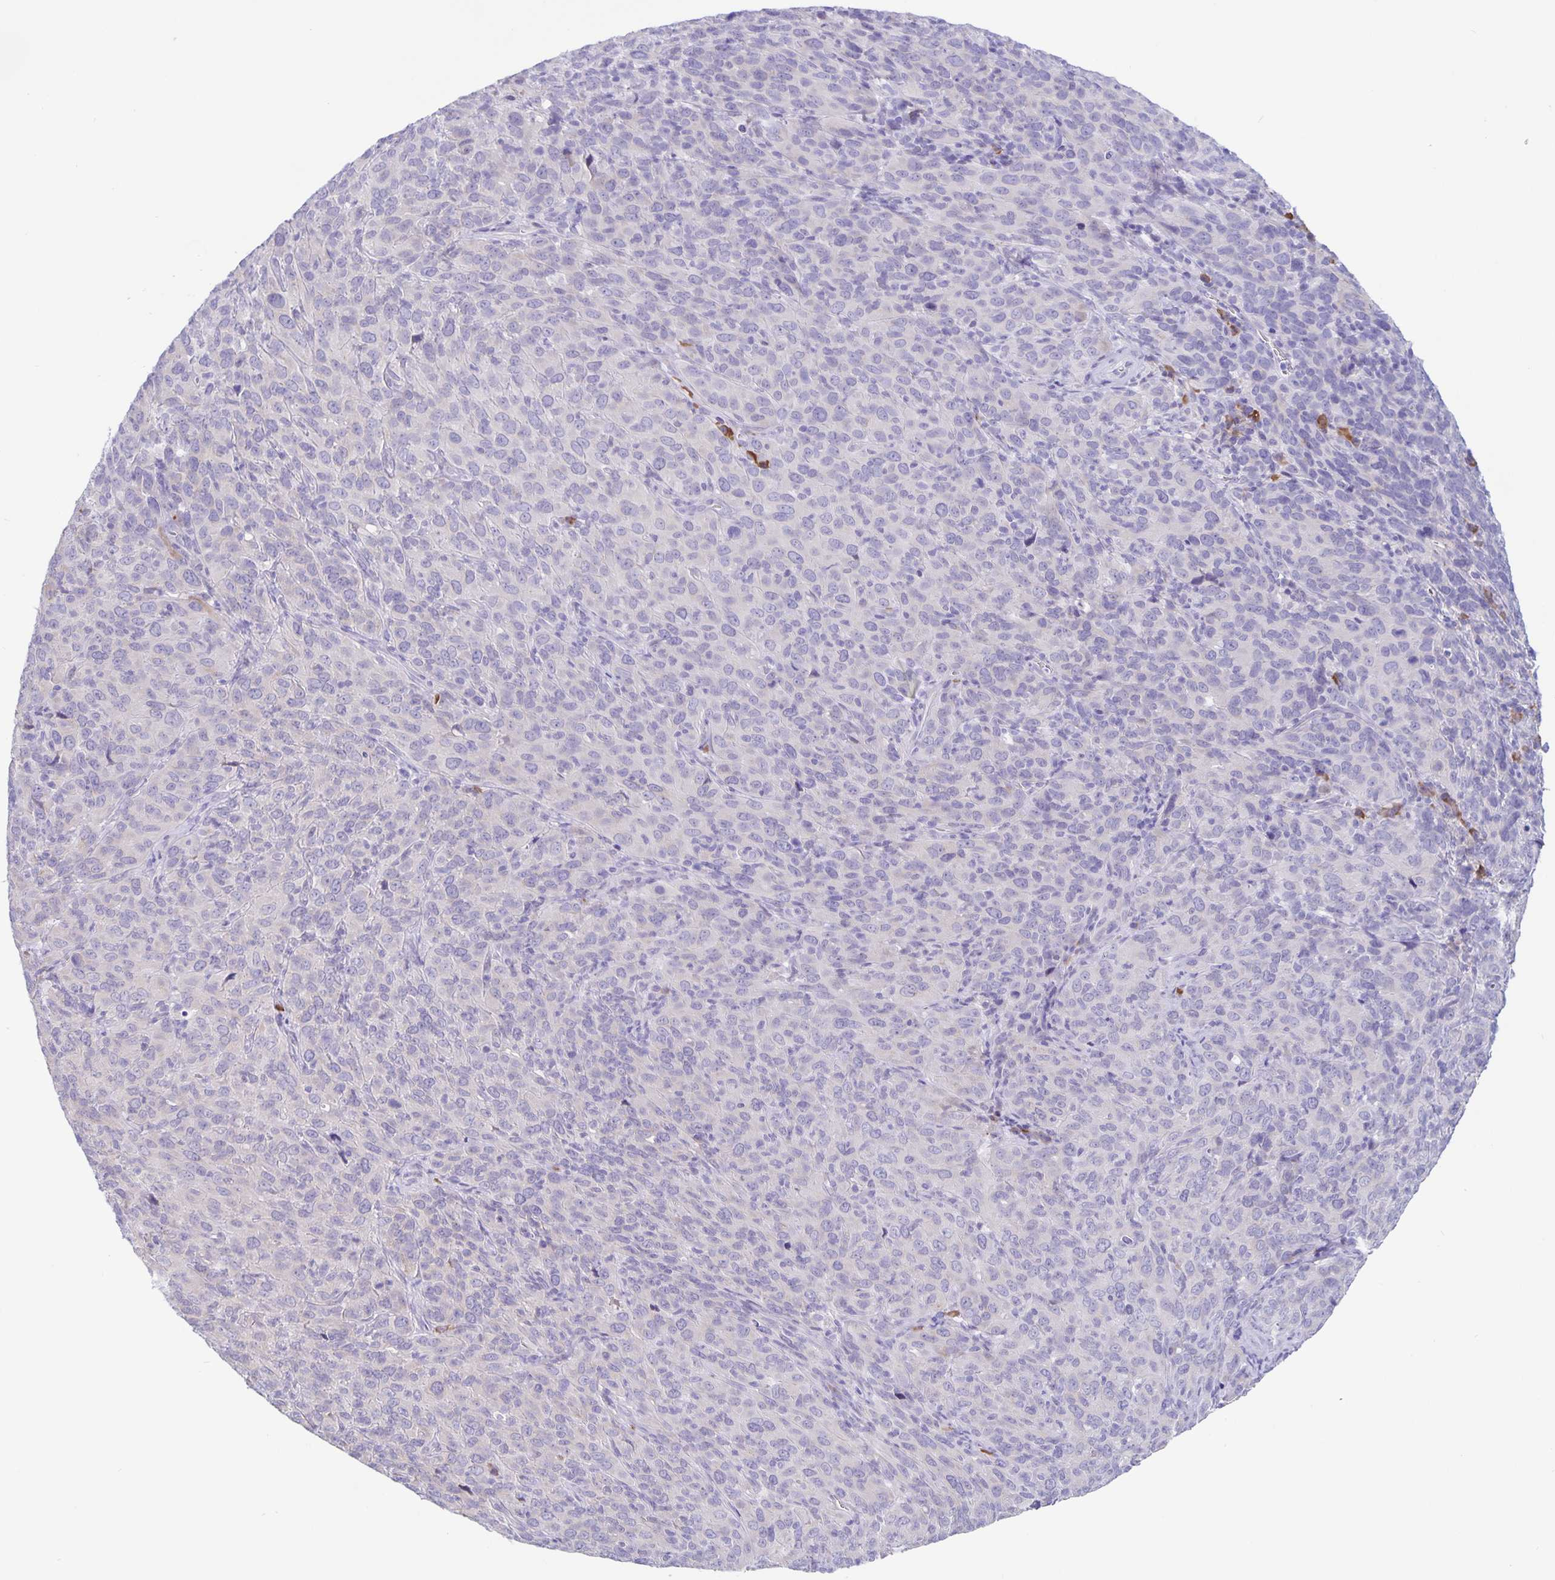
{"staining": {"intensity": "negative", "quantity": "none", "location": "none"}, "tissue": "cervical cancer", "cell_type": "Tumor cells", "image_type": "cancer", "snomed": [{"axis": "morphology", "description": "Normal tissue, NOS"}, {"axis": "morphology", "description": "Squamous cell carcinoma, NOS"}, {"axis": "topography", "description": "Cervix"}], "caption": "DAB immunohistochemical staining of human cervical squamous cell carcinoma shows no significant staining in tumor cells.", "gene": "ERMN", "patient": {"sex": "female", "age": 51}}